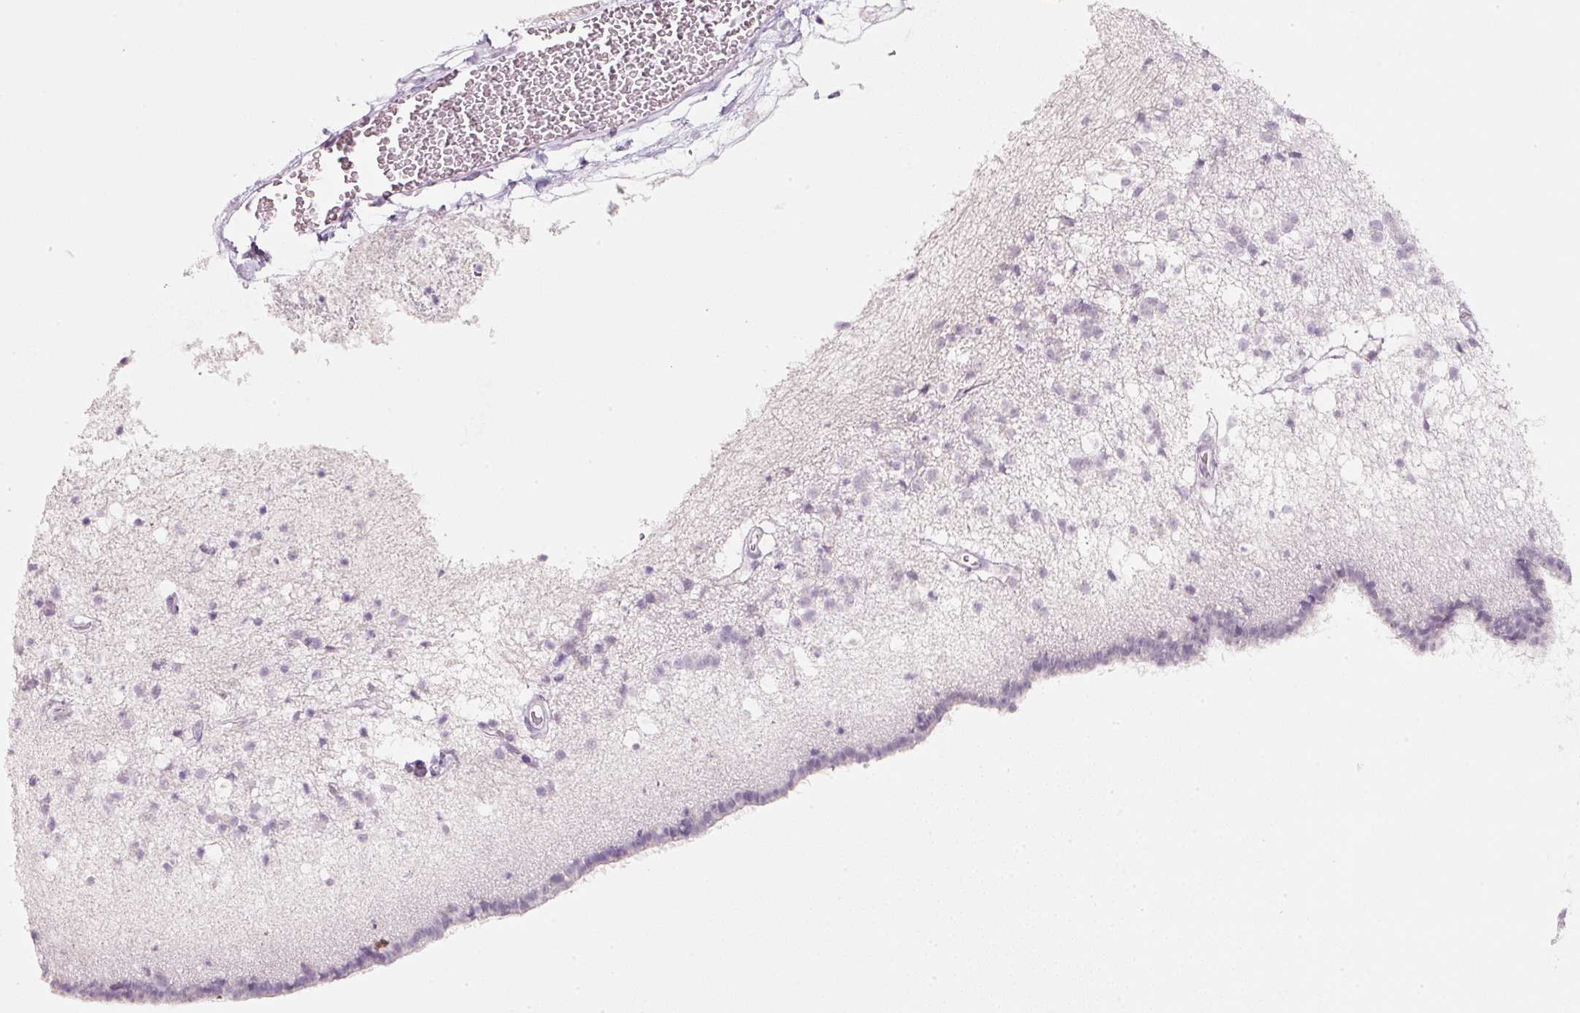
{"staining": {"intensity": "negative", "quantity": "none", "location": "none"}, "tissue": "caudate", "cell_type": "Glial cells", "image_type": "normal", "snomed": [{"axis": "morphology", "description": "Normal tissue, NOS"}, {"axis": "topography", "description": "Lateral ventricle wall"}], "caption": "IHC histopathology image of unremarkable caudate: caudate stained with DAB shows no significant protein staining in glial cells.", "gene": "ENSG00000206549", "patient": {"sex": "male", "age": 58}}